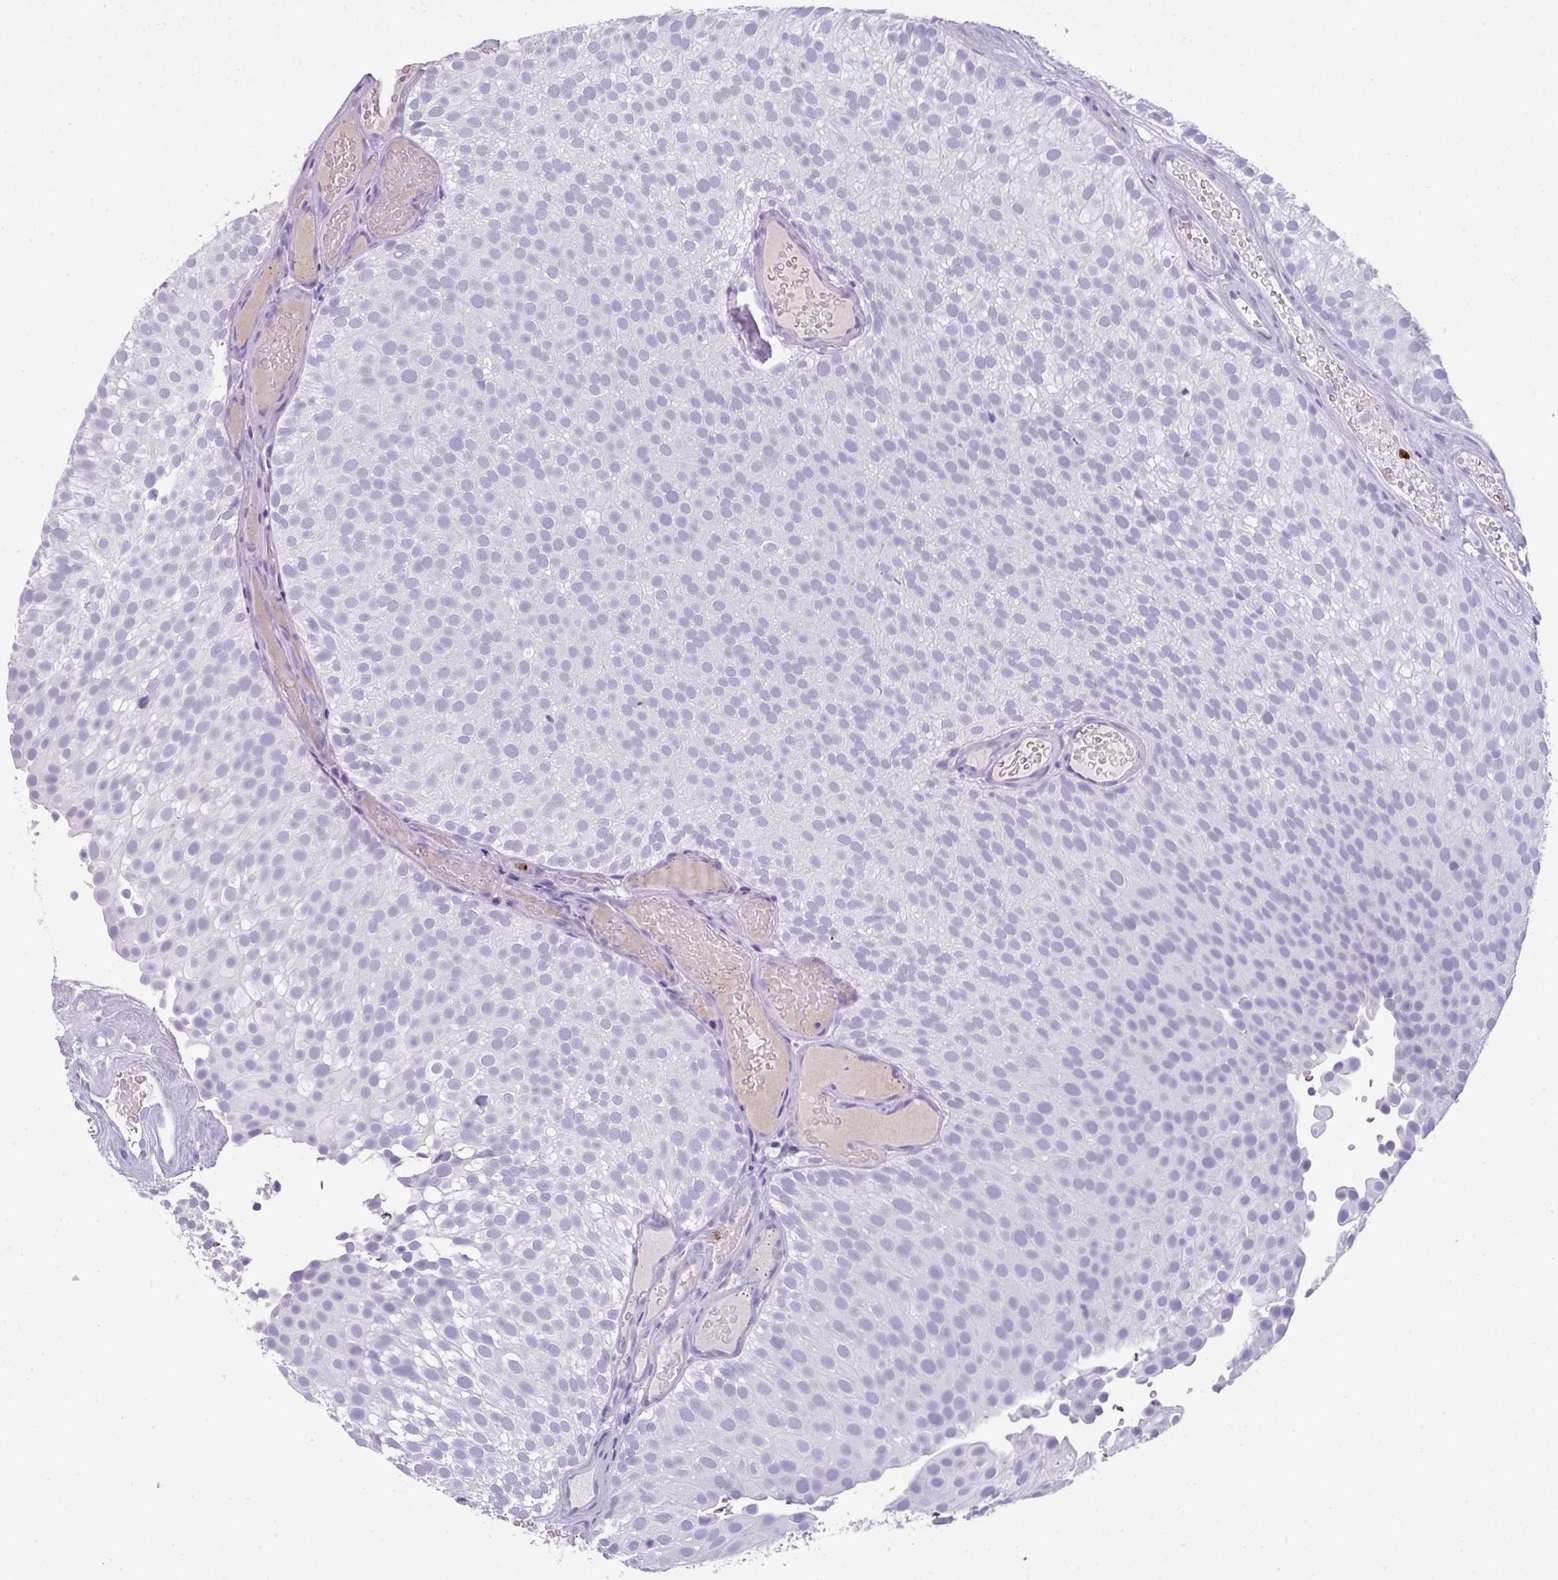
{"staining": {"intensity": "negative", "quantity": "none", "location": "none"}, "tissue": "urothelial cancer", "cell_type": "Tumor cells", "image_type": "cancer", "snomed": [{"axis": "morphology", "description": "Urothelial carcinoma, Low grade"}, {"axis": "topography", "description": "Urinary bladder"}], "caption": "High magnification brightfield microscopy of urothelial cancer stained with DAB (brown) and counterstained with hematoxylin (blue): tumor cells show no significant positivity.", "gene": "CTSG", "patient": {"sex": "male", "age": 78}}